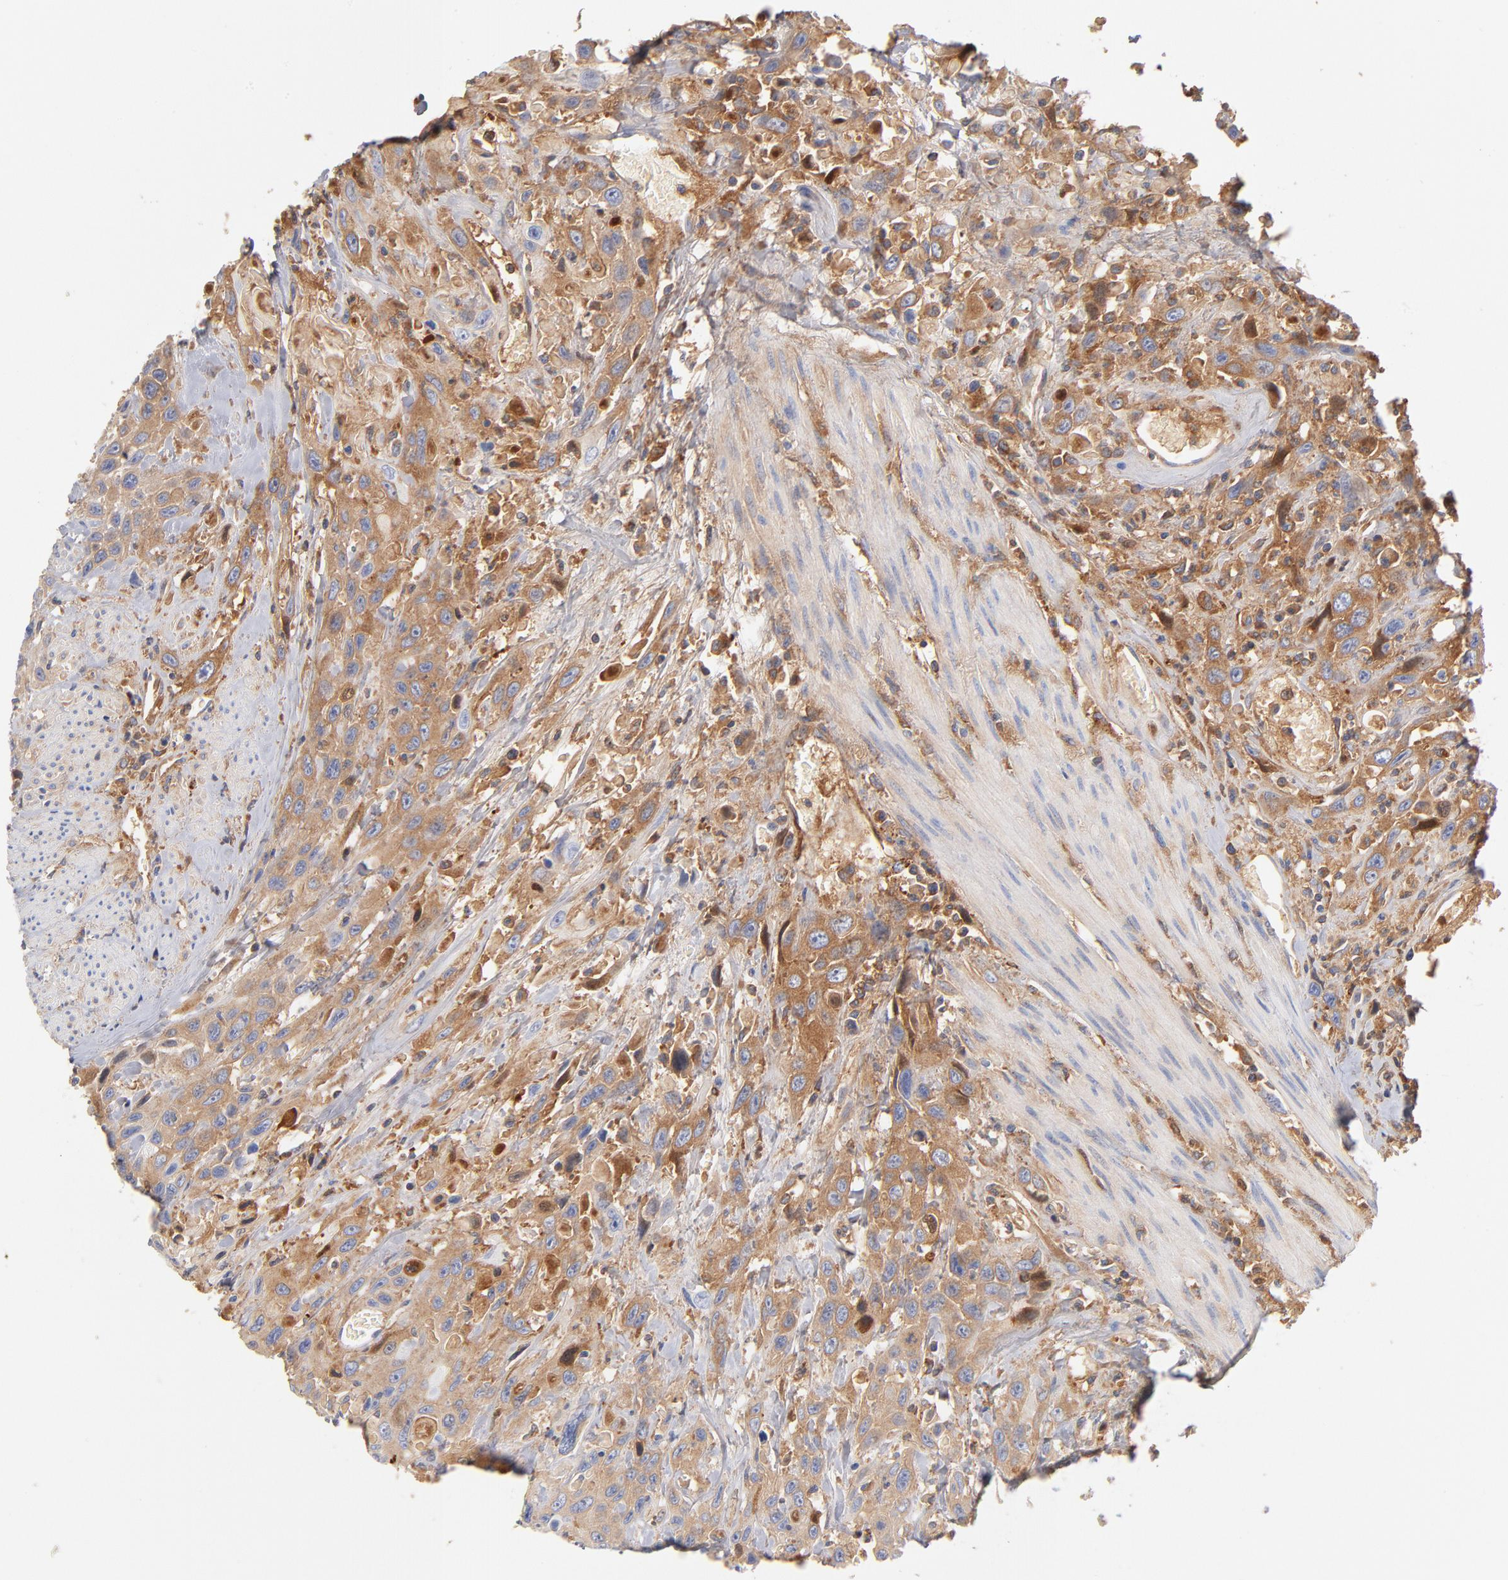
{"staining": {"intensity": "moderate", "quantity": "25%-75%", "location": "cytoplasmic/membranous"}, "tissue": "urothelial cancer", "cell_type": "Tumor cells", "image_type": "cancer", "snomed": [{"axis": "morphology", "description": "Urothelial carcinoma, High grade"}, {"axis": "topography", "description": "Urinary bladder"}], "caption": "DAB immunohistochemical staining of urothelial carcinoma (high-grade) displays moderate cytoplasmic/membranous protein staining in approximately 25%-75% of tumor cells.", "gene": "C3", "patient": {"sex": "female", "age": 84}}